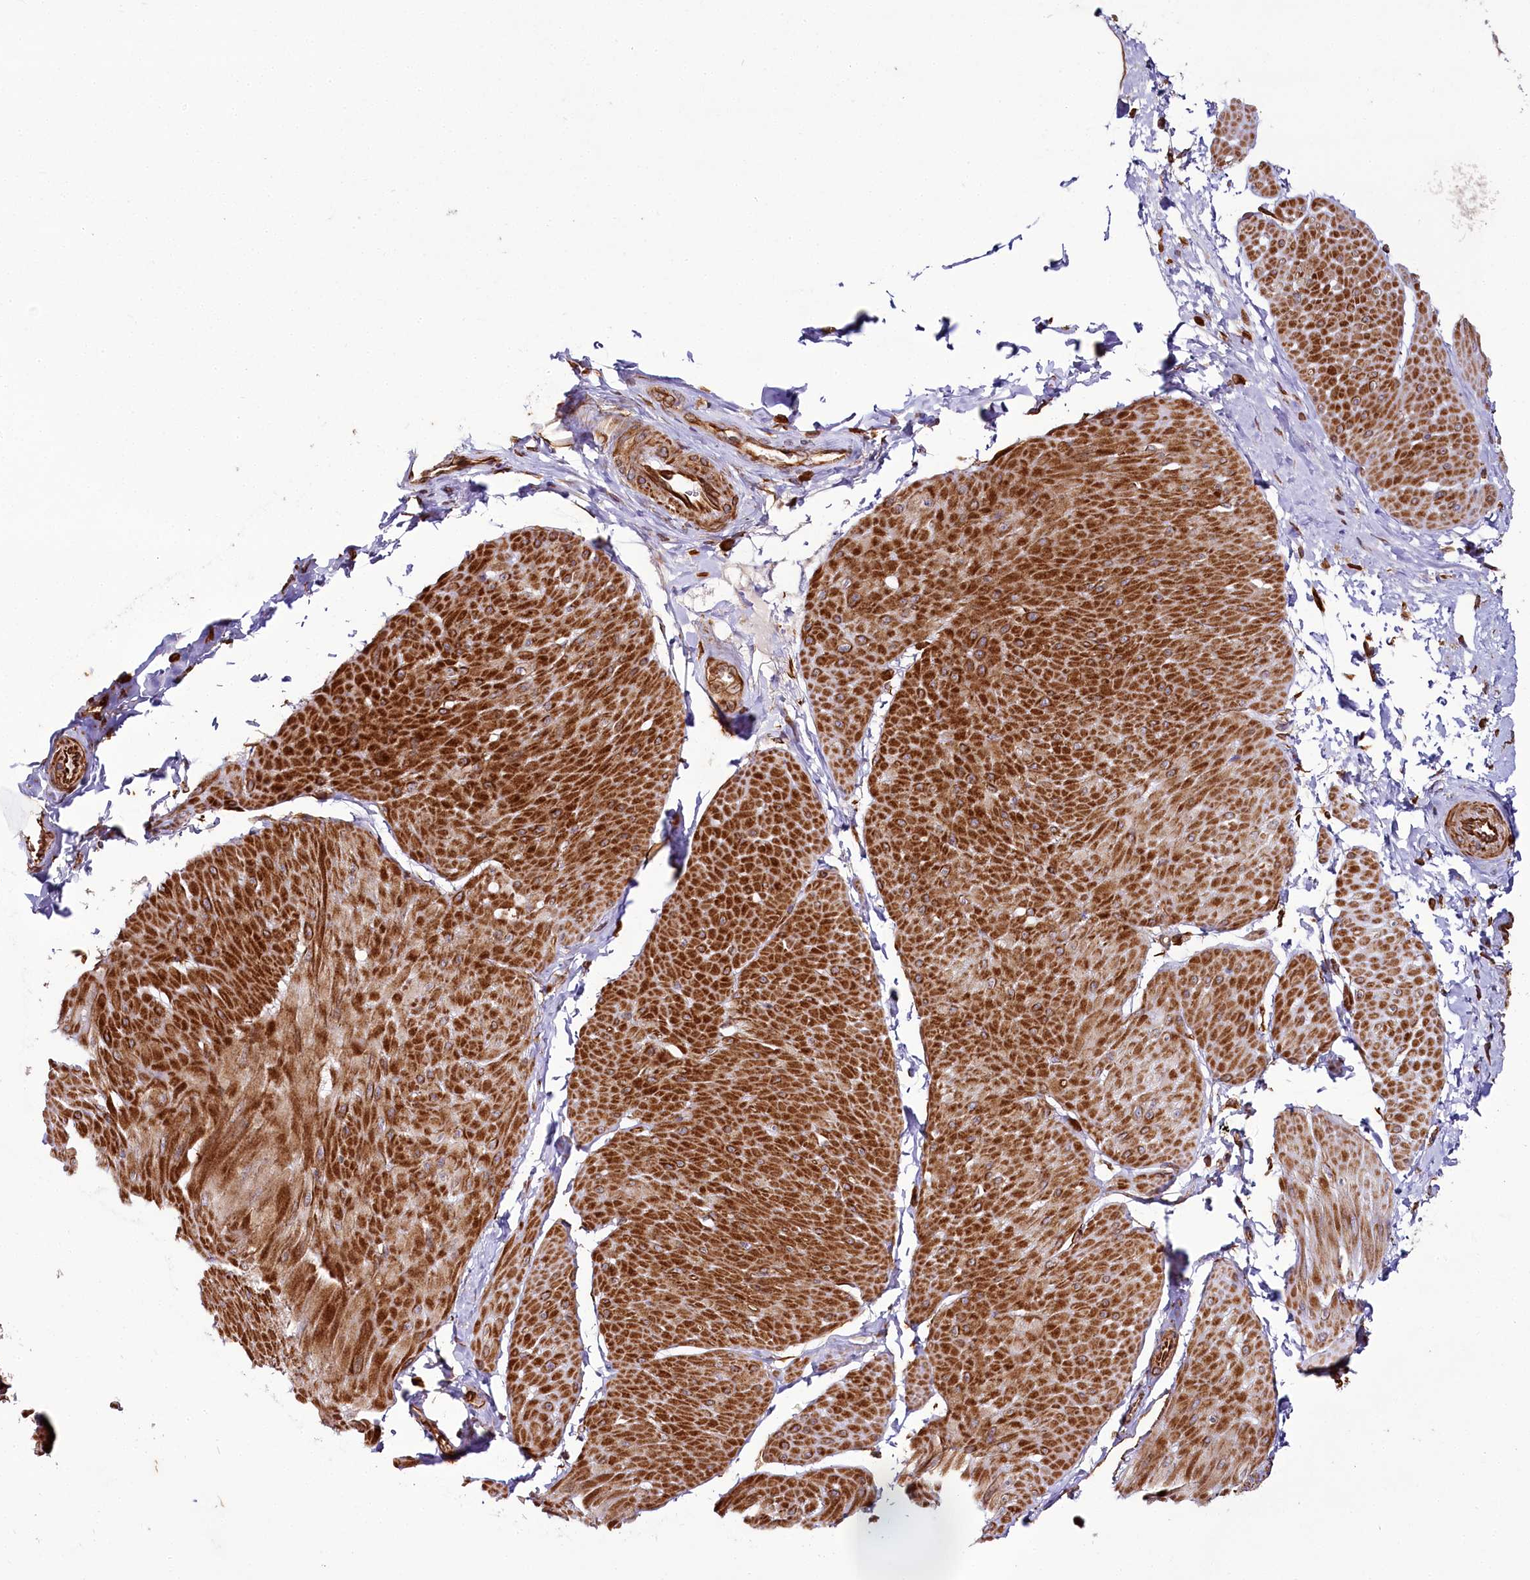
{"staining": {"intensity": "strong", "quantity": ">75%", "location": "cytoplasmic/membranous"}, "tissue": "smooth muscle", "cell_type": "Smooth muscle cells", "image_type": "normal", "snomed": [{"axis": "morphology", "description": "Urothelial carcinoma, High grade"}, {"axis": "topography", "description": "Urinary bladder"}], "caption": "A photomicrograph of human smooth muscle stained for a protein shows strong cytoplasmic/membranous brown staining in smooth muscle cells.", "gene": "THUMPD3", "patient": {"sex": "male", "age": 46}}